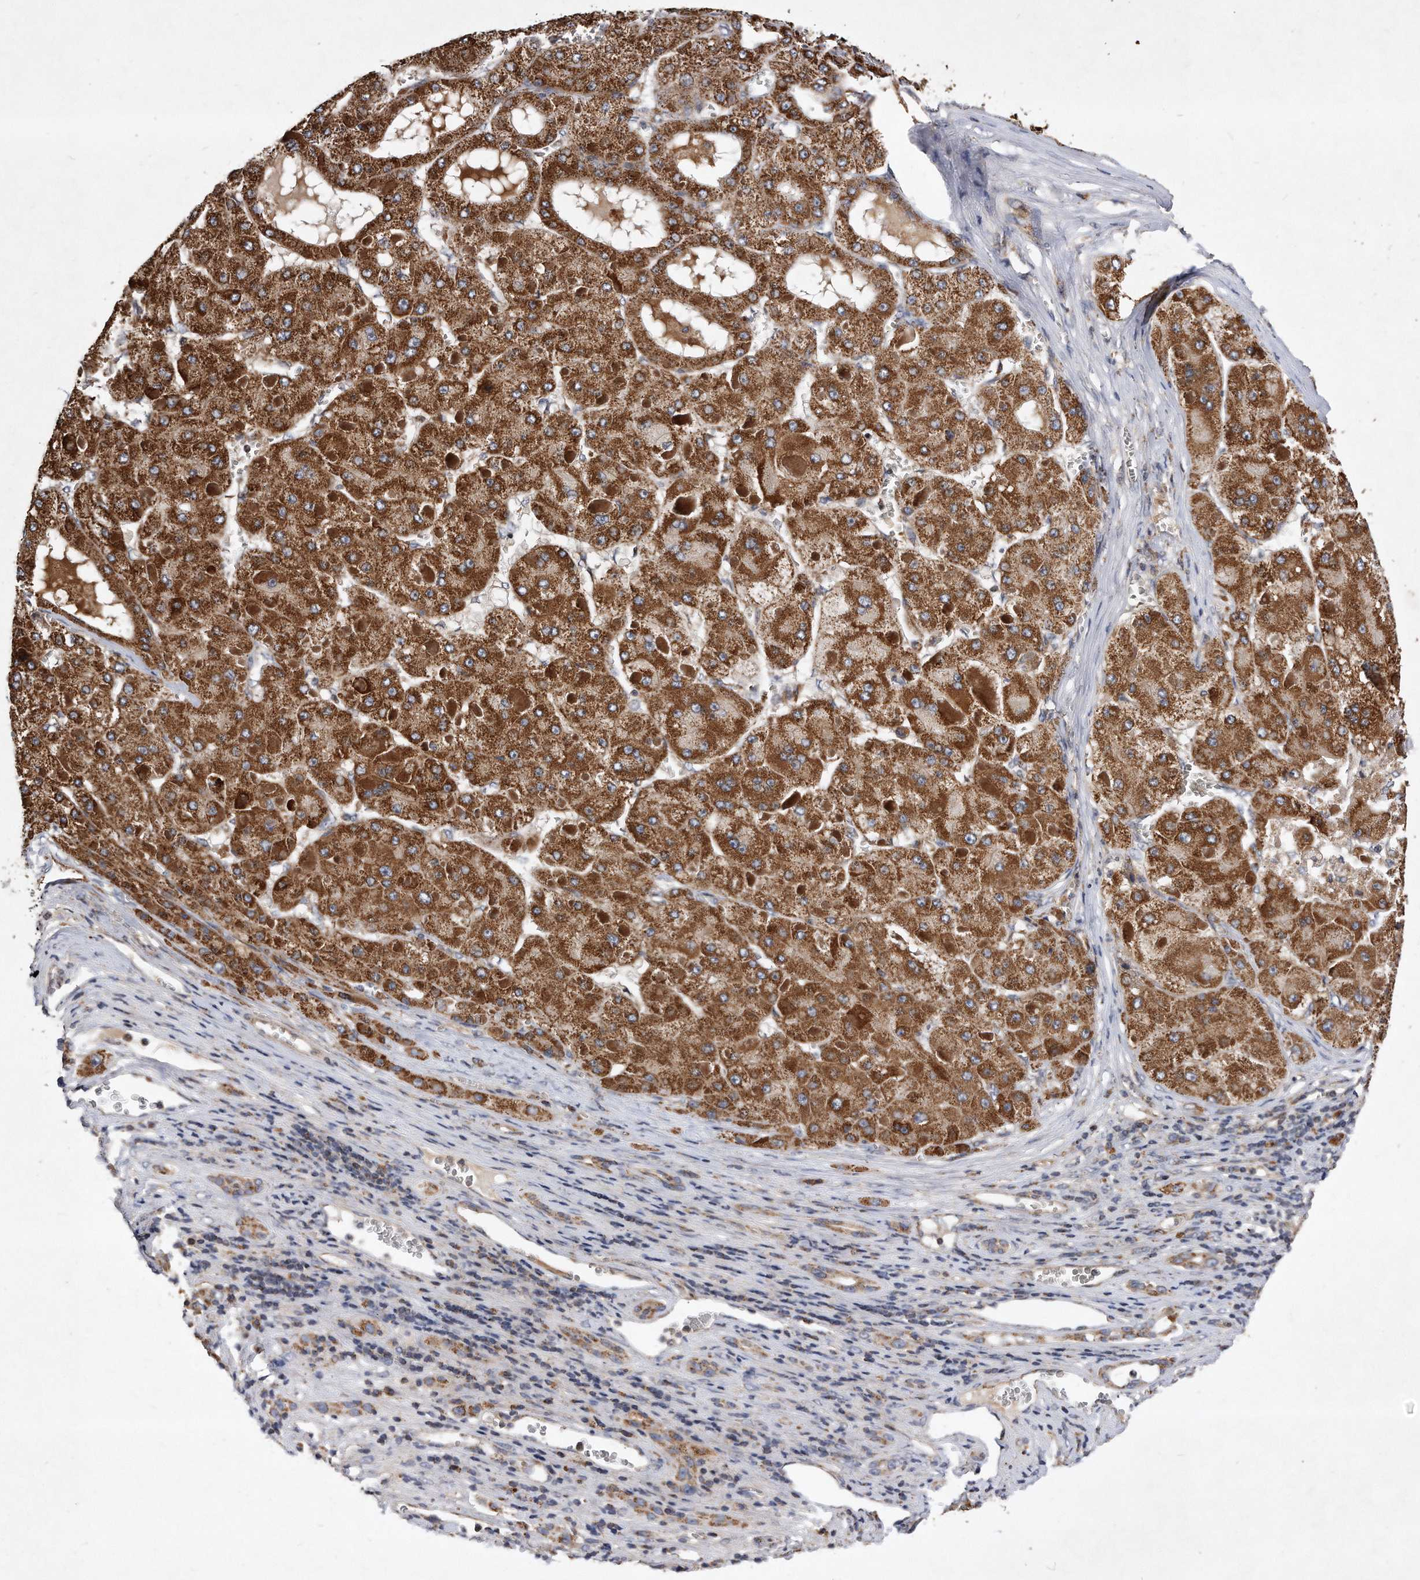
{"staining": {"intensity": "strong", "quantity": ">75%", "location": "cytoplasmic/membranous"}, "tissue": "liver cancer", "cell_type": "Tumor cells", "image_type": "cancer", "snomed": [{"axis": "morphology", "description": "Carcinoma, Hepatocellular, NOS"}, {"axis": "topography", "description": "Liver"}], "caption": "Tumor cells exhibit high levels of strong cytoplasmic/membranous expression in about >75% of cells in hepatocellular carcinoma (liver).", "gene": "PPP5C", "patient": {"sex": "female", "age": 73}}